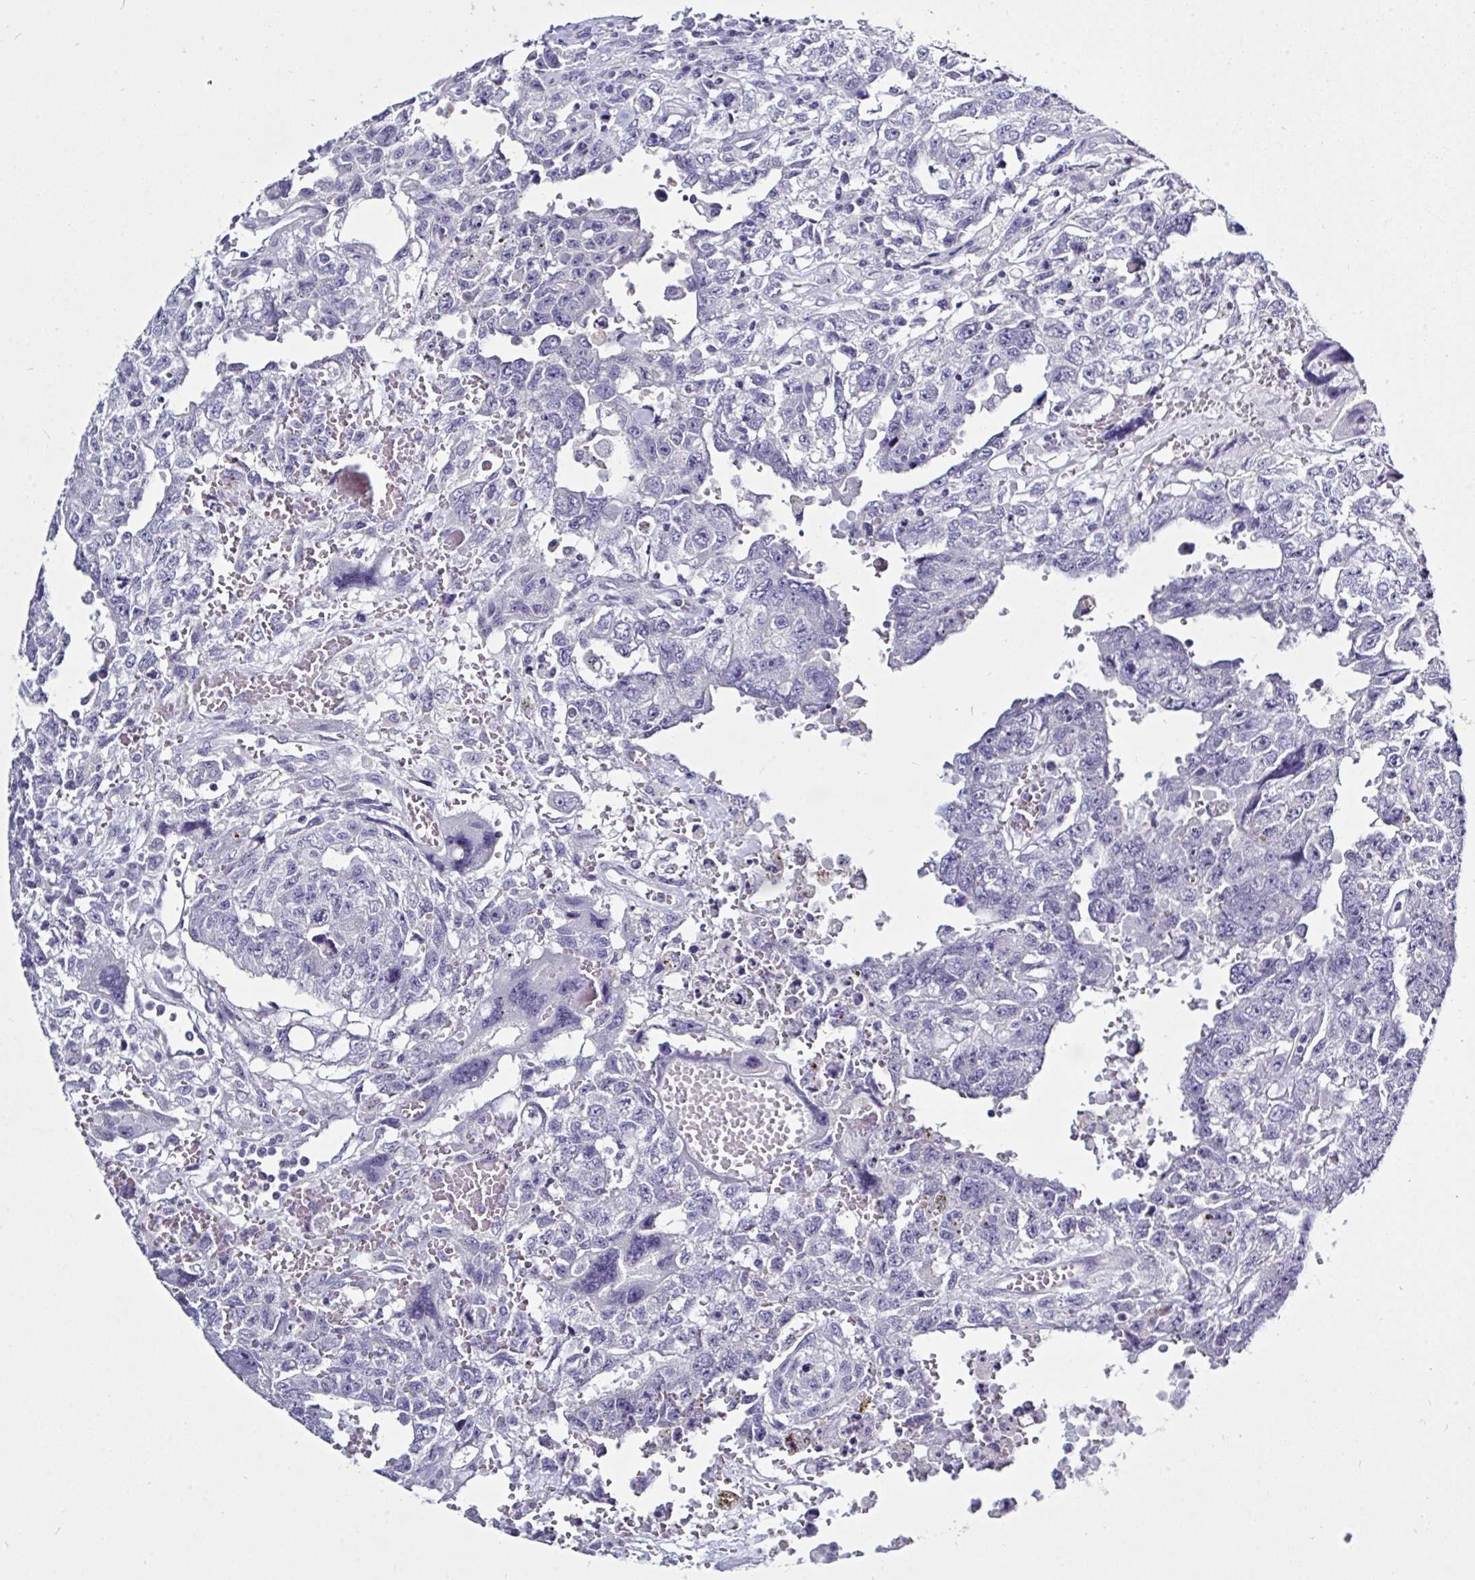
{"staining": {"intensity": "negative", "quantity": "none", "location": "none"}, "tissue": "testis cancer", "cell_type": "Tumor cells", "image_type": "cancer", "snomed": [{"axis": "morphology", "description": "Carcinoma, Embryonal, NOS"}, {"axis": "topography", "description": "Testis"}], "caption": "IHC photomicrograph of neoplastic tissue: human testis cancer stained with DAB (3,3'-diaminobenzidine) demonstrates no significant protein staining in tumor cells.", "gene": "NDUFC2", "patient": {"sex": "male", "age": 26}}